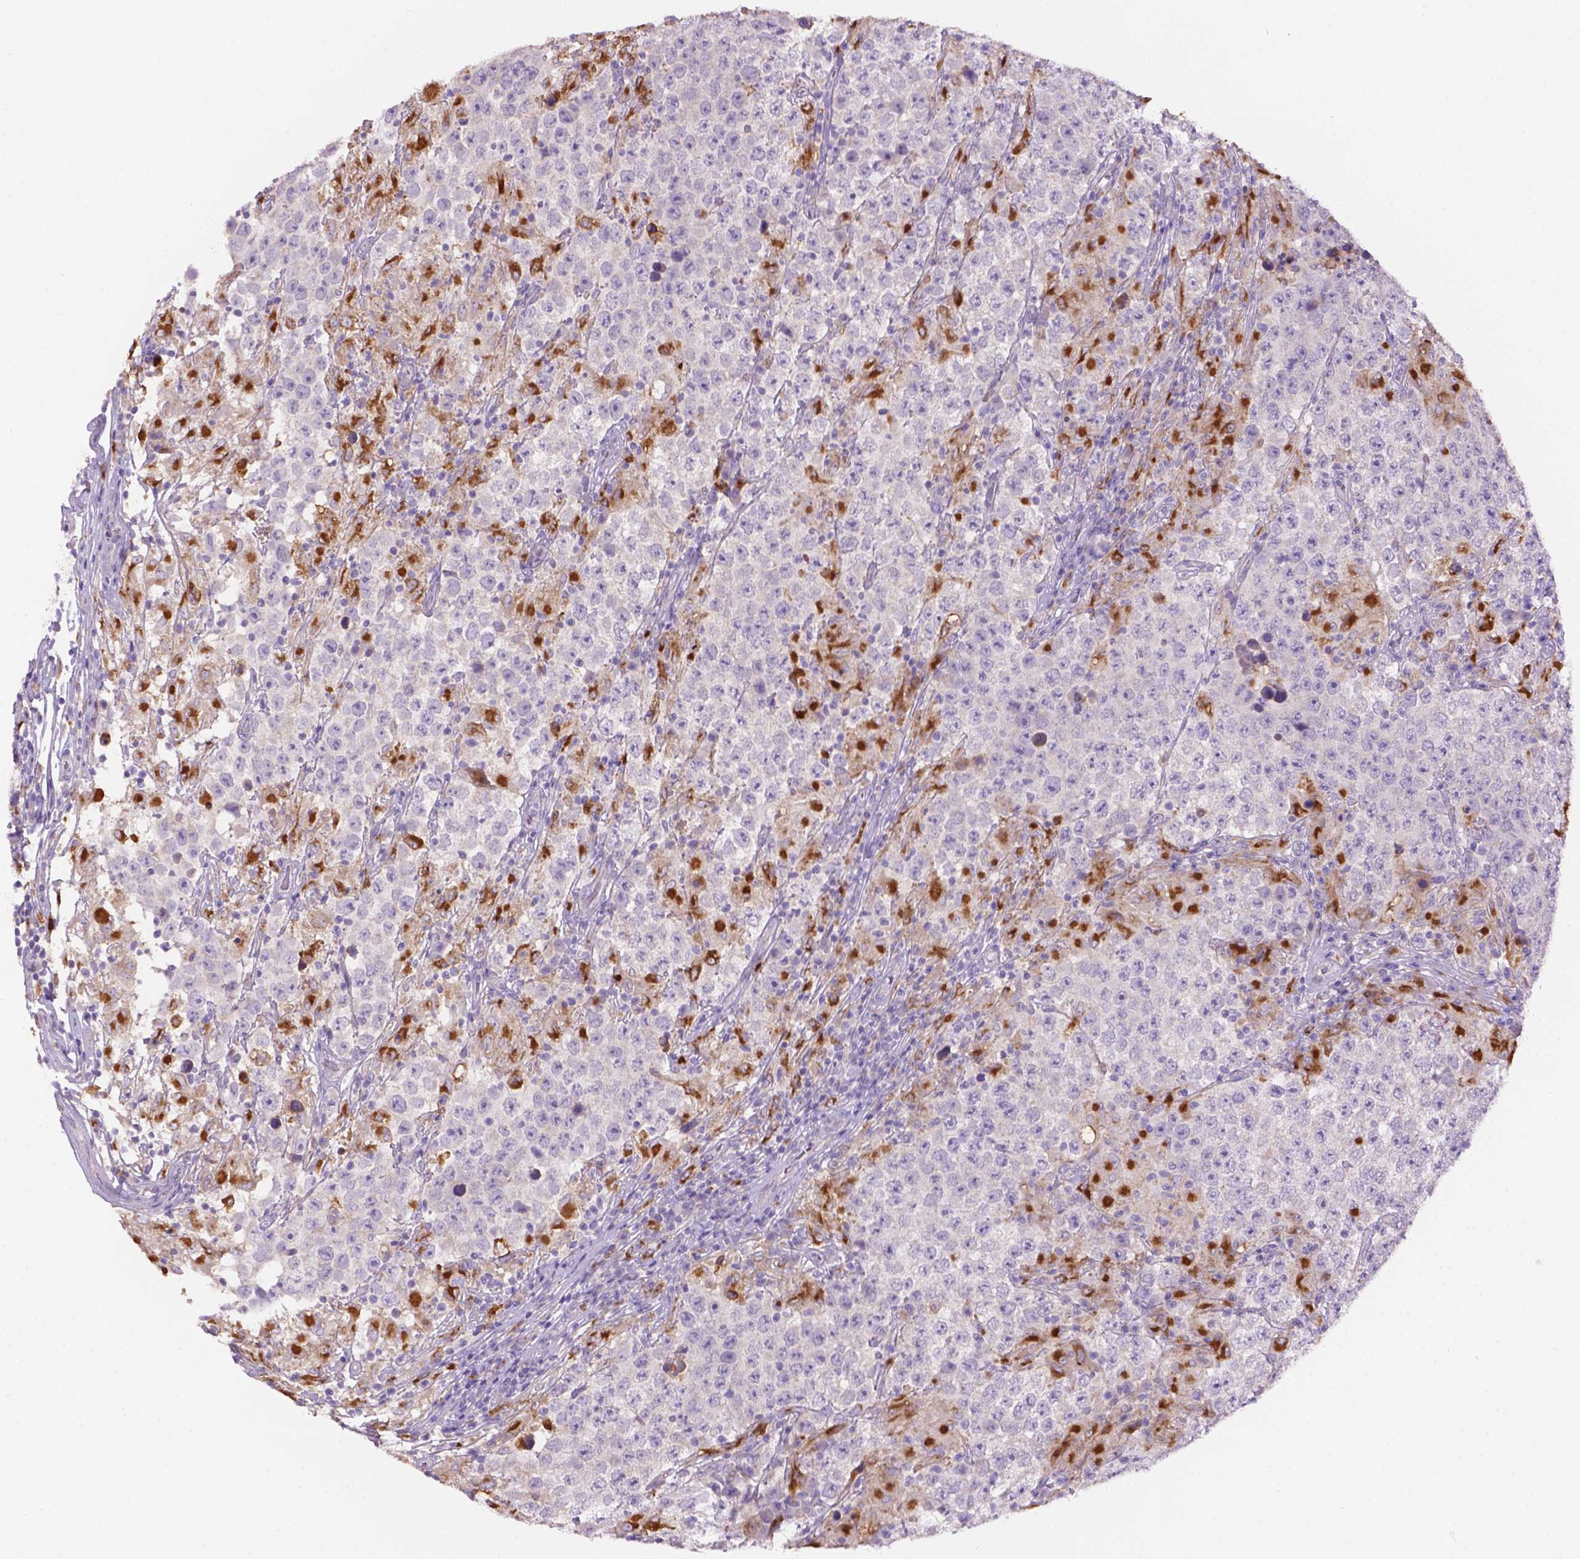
{"staining": {"intensity": "negative", "quantity": "none", "location": "none"}, "tissue": "testis cancer", "cell_type": "Tumor cells", "image_type": "cancer", "snomed": [{"axis": "morphology", "description": "Seminoma, NOS"}, {"axis": "morphology", "description": "Carcinoma, Embryonal, NOS"}, {"axis": "topography", "description": "Testis"}], "caption": "Immunohistochemical staining of testis seminoma reveals no significant expression in tumor cells.", "gene": "CDH7", "patient": {"sex": "male", "age": 41}}